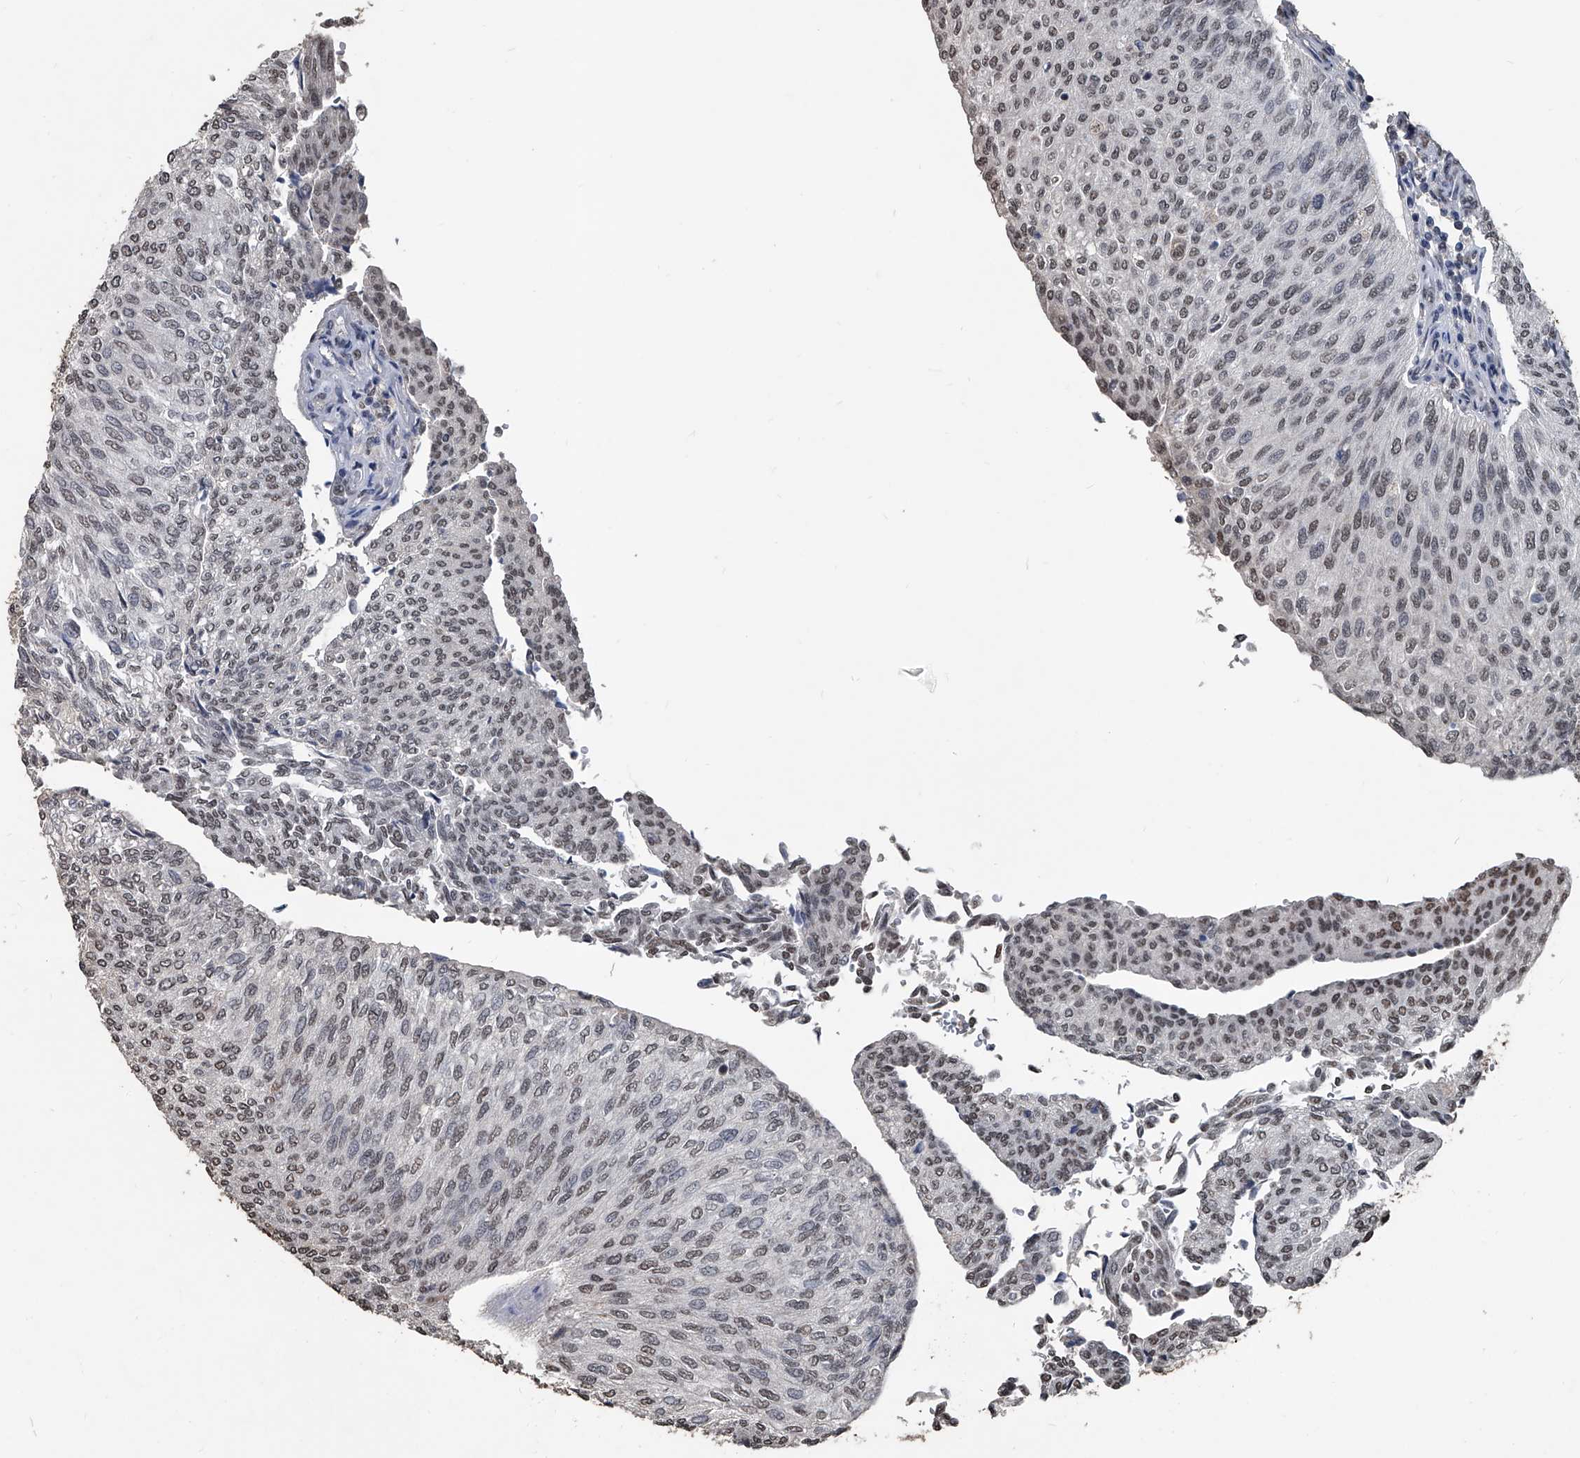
{"staining": {"intensity": "moderate", "quantity": ">75%", "location": "nuclear"}, "tissue": "urothelial cancer", "cell_type": "Tumor cells", "image_type": "cancer", "snomed": [{"axis": "morphology", "description": "Urothelial carcinoma, Low grade"}, {"axis": "topography", "description": "Urinary bladder"}], "caption": "Approximately >75% of tumor cells in human urothelial cancer reveal moderate nuclear protein expression as visualized by brown immunohistochemical staining.", "gene": "MATR3", "patient": {"sex": "female", "age": 79}}